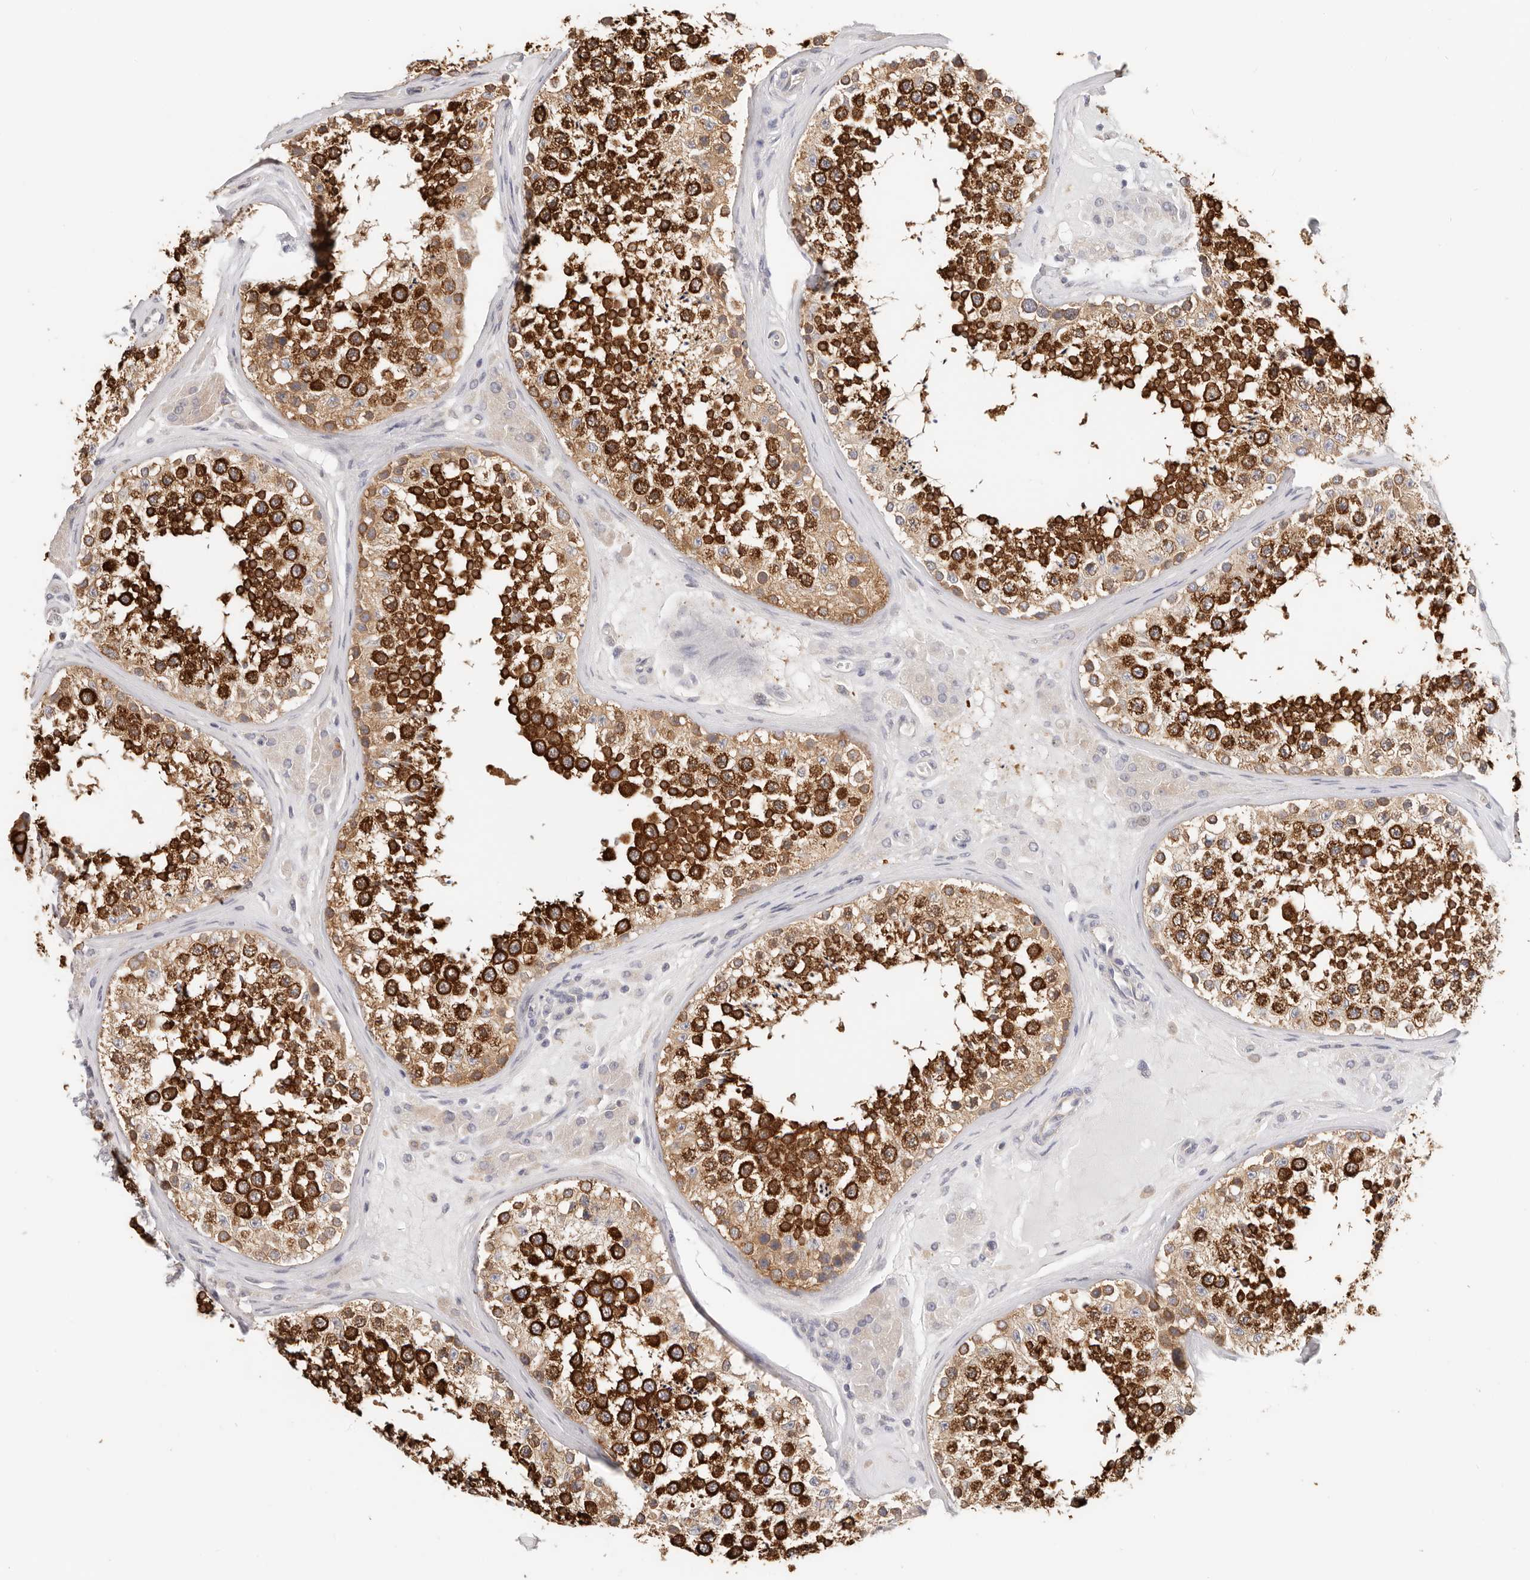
{"staining": {"intensity": "strong", "quantity": ">75%", "location": "cytoplasmic/membranous"}, "tissue": "testis", "cell_type": "Cells in seminiferous ducts", "image_type": "normal", "snomed": [{"axis": "morphology", "description": "Normal tissue, NOS"}, {"axis": "topography", "description": "Testis"}], "caption": "Normal testis displays strong cytoplasmic/membranous staining in about >75% of cells in seminiferous ducts, visualized by immunohistochemistry.", "gene": "AFDN", "patient": {"sex": "male", "age": 46}}